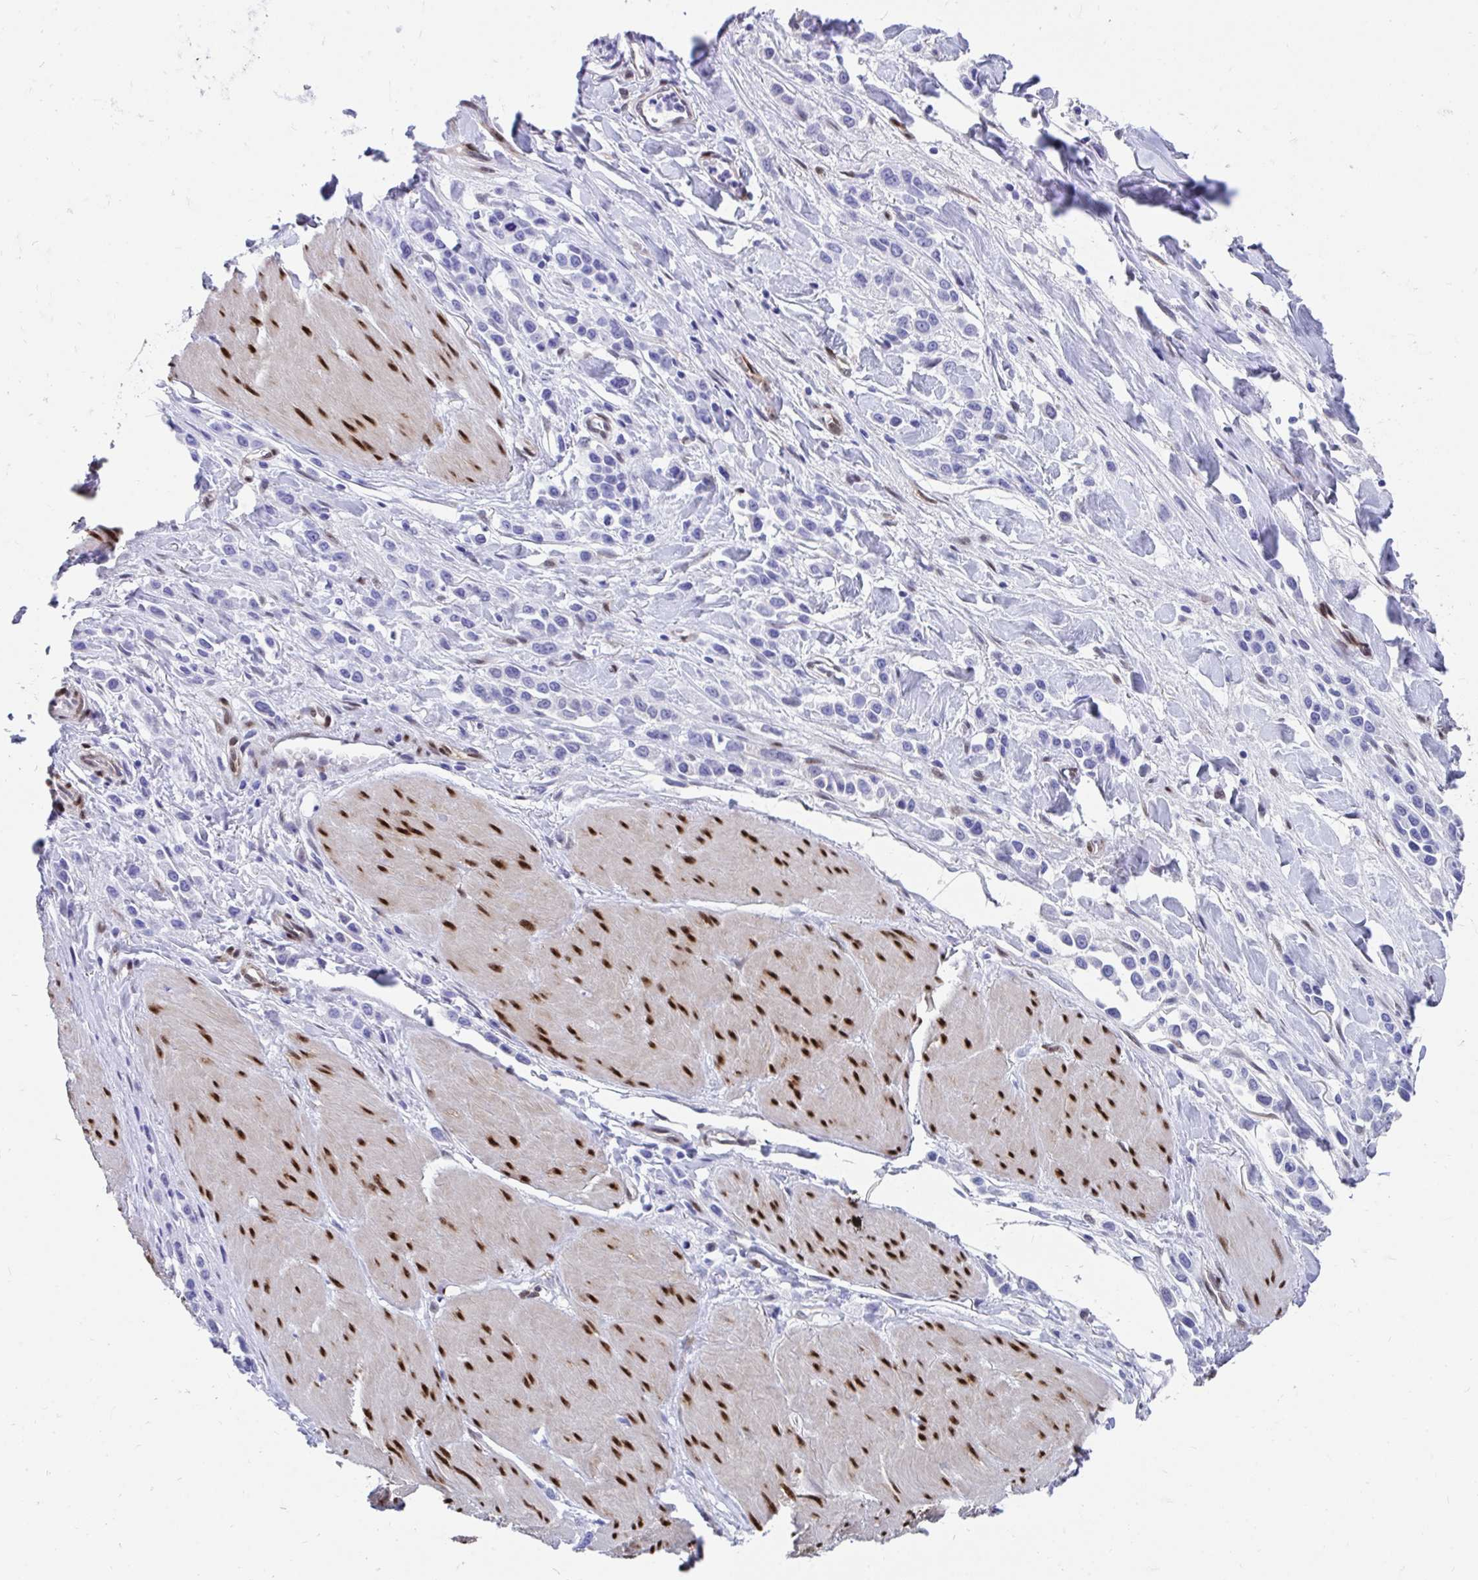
{"staining": {"intensity": "negative", "quantity": "none", "location": "none"}, "tissue": "stomach cancer", "cell_type": "Tumor cells", "image_type": "cancer", "snomed": [{"axis": "morphology", "description": "Adenocarcinoma, NOS"}, {"axis": "topography", "description": "Stomach"}], "caption": "Histopathology image shows no protein expression in tumor cells of stomach adenocarcinoma tissue. (Stains: DAB immunohistochemistry (IHC) with hematoxylin counter stain, Microscopy: brightfield microscopy at high magnification).", "gene": "RBPMS", "patient": {"sex": "male", "age": 47}}